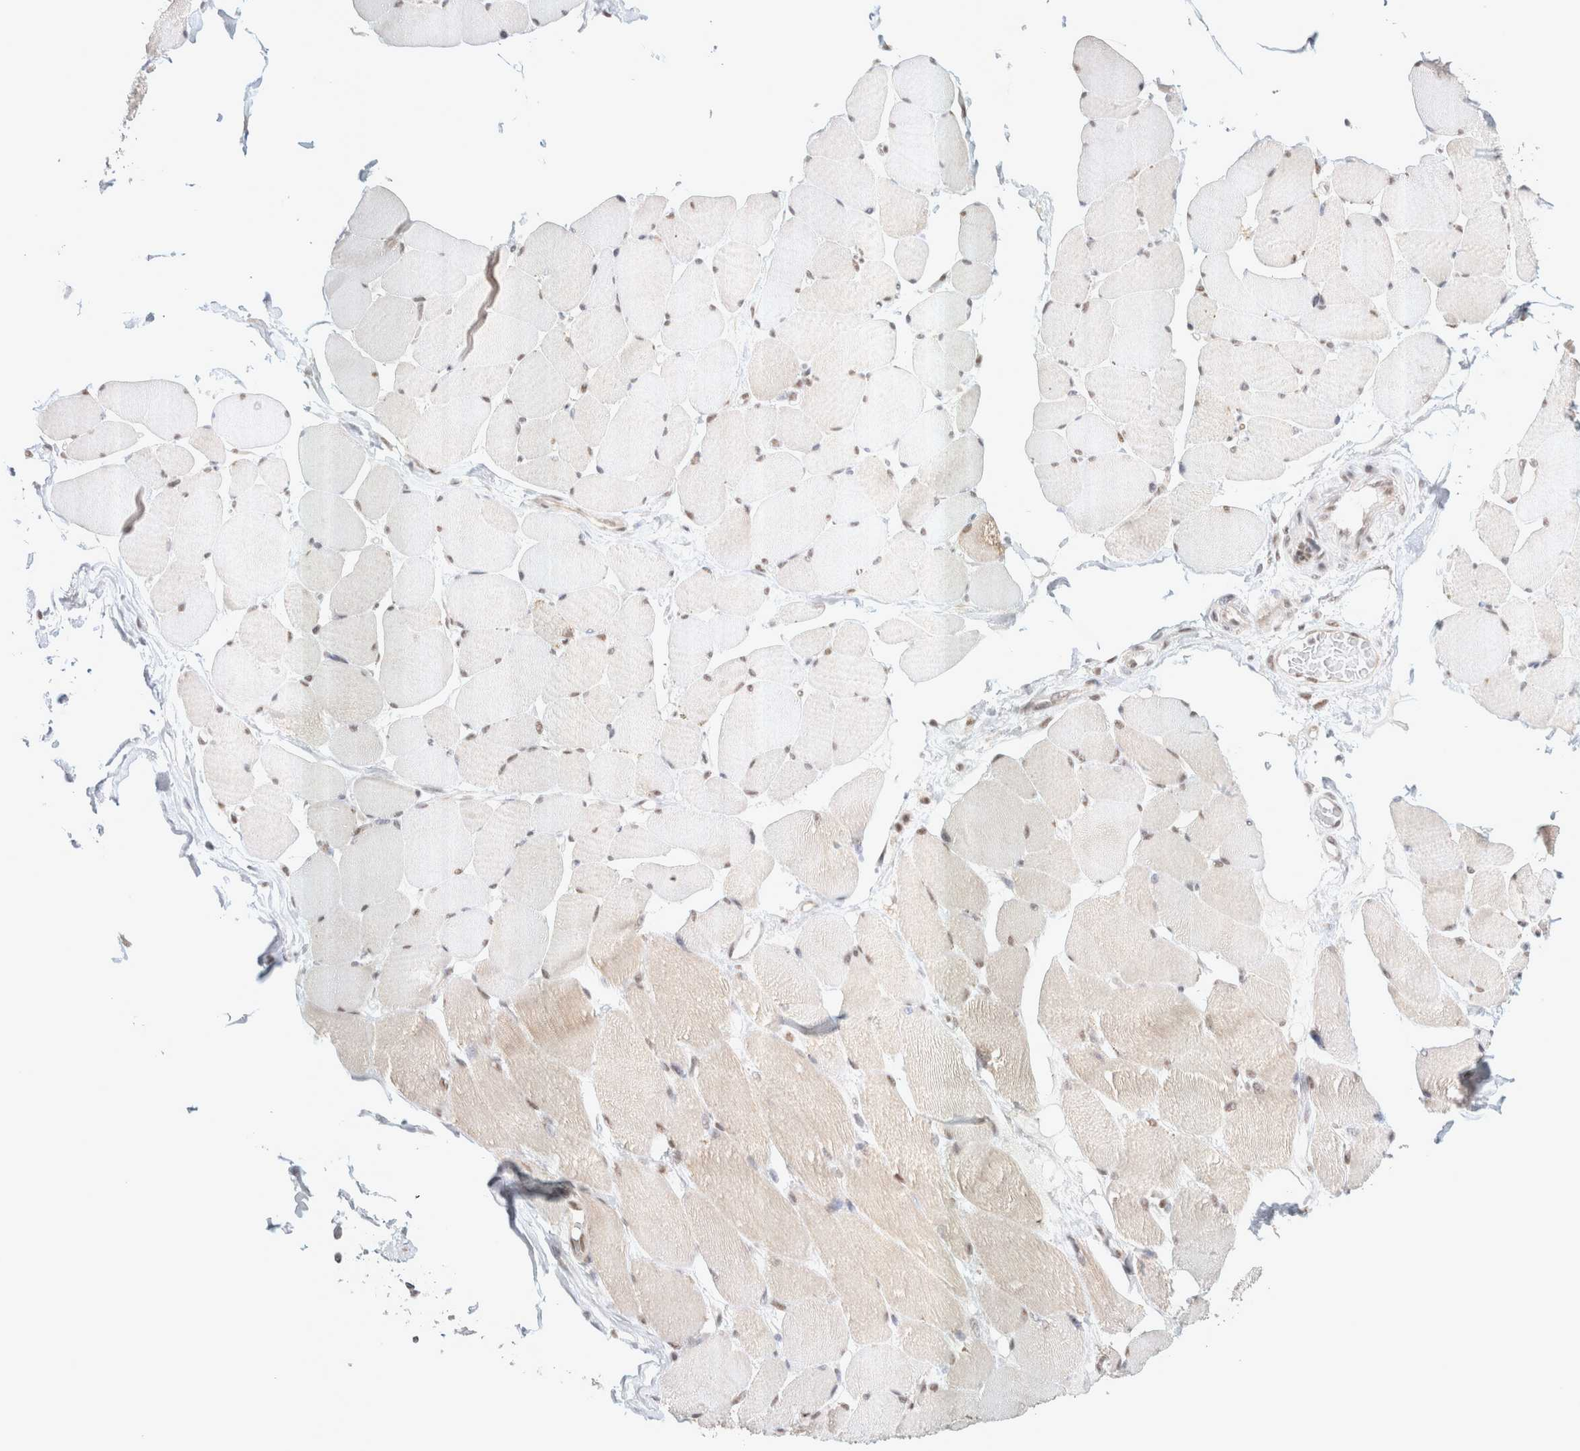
{"staining": {"intensity": "moderate", "quantity": "<25%", "location": "cytoplasmic/membranous,nuclear"}, "tissue": "skeletal muscle", "cell_type": "Myocytes", "image_type": "normal", "snomed": [{"axis": "morphology", "description": "Normal tissue, NOS"}, {"axis": "topography", "description": "Skin"}, {"axis": "topography", "description": "Skeletal muscle"}], "caption": "The image displays a brown stain indicating the presence of a protein in the cytoplasmic/membranous,nuclear of myocytes in skeletal muscle.", "gene": "TRMT12", "patient": {"sex": "male", "age": 83}}